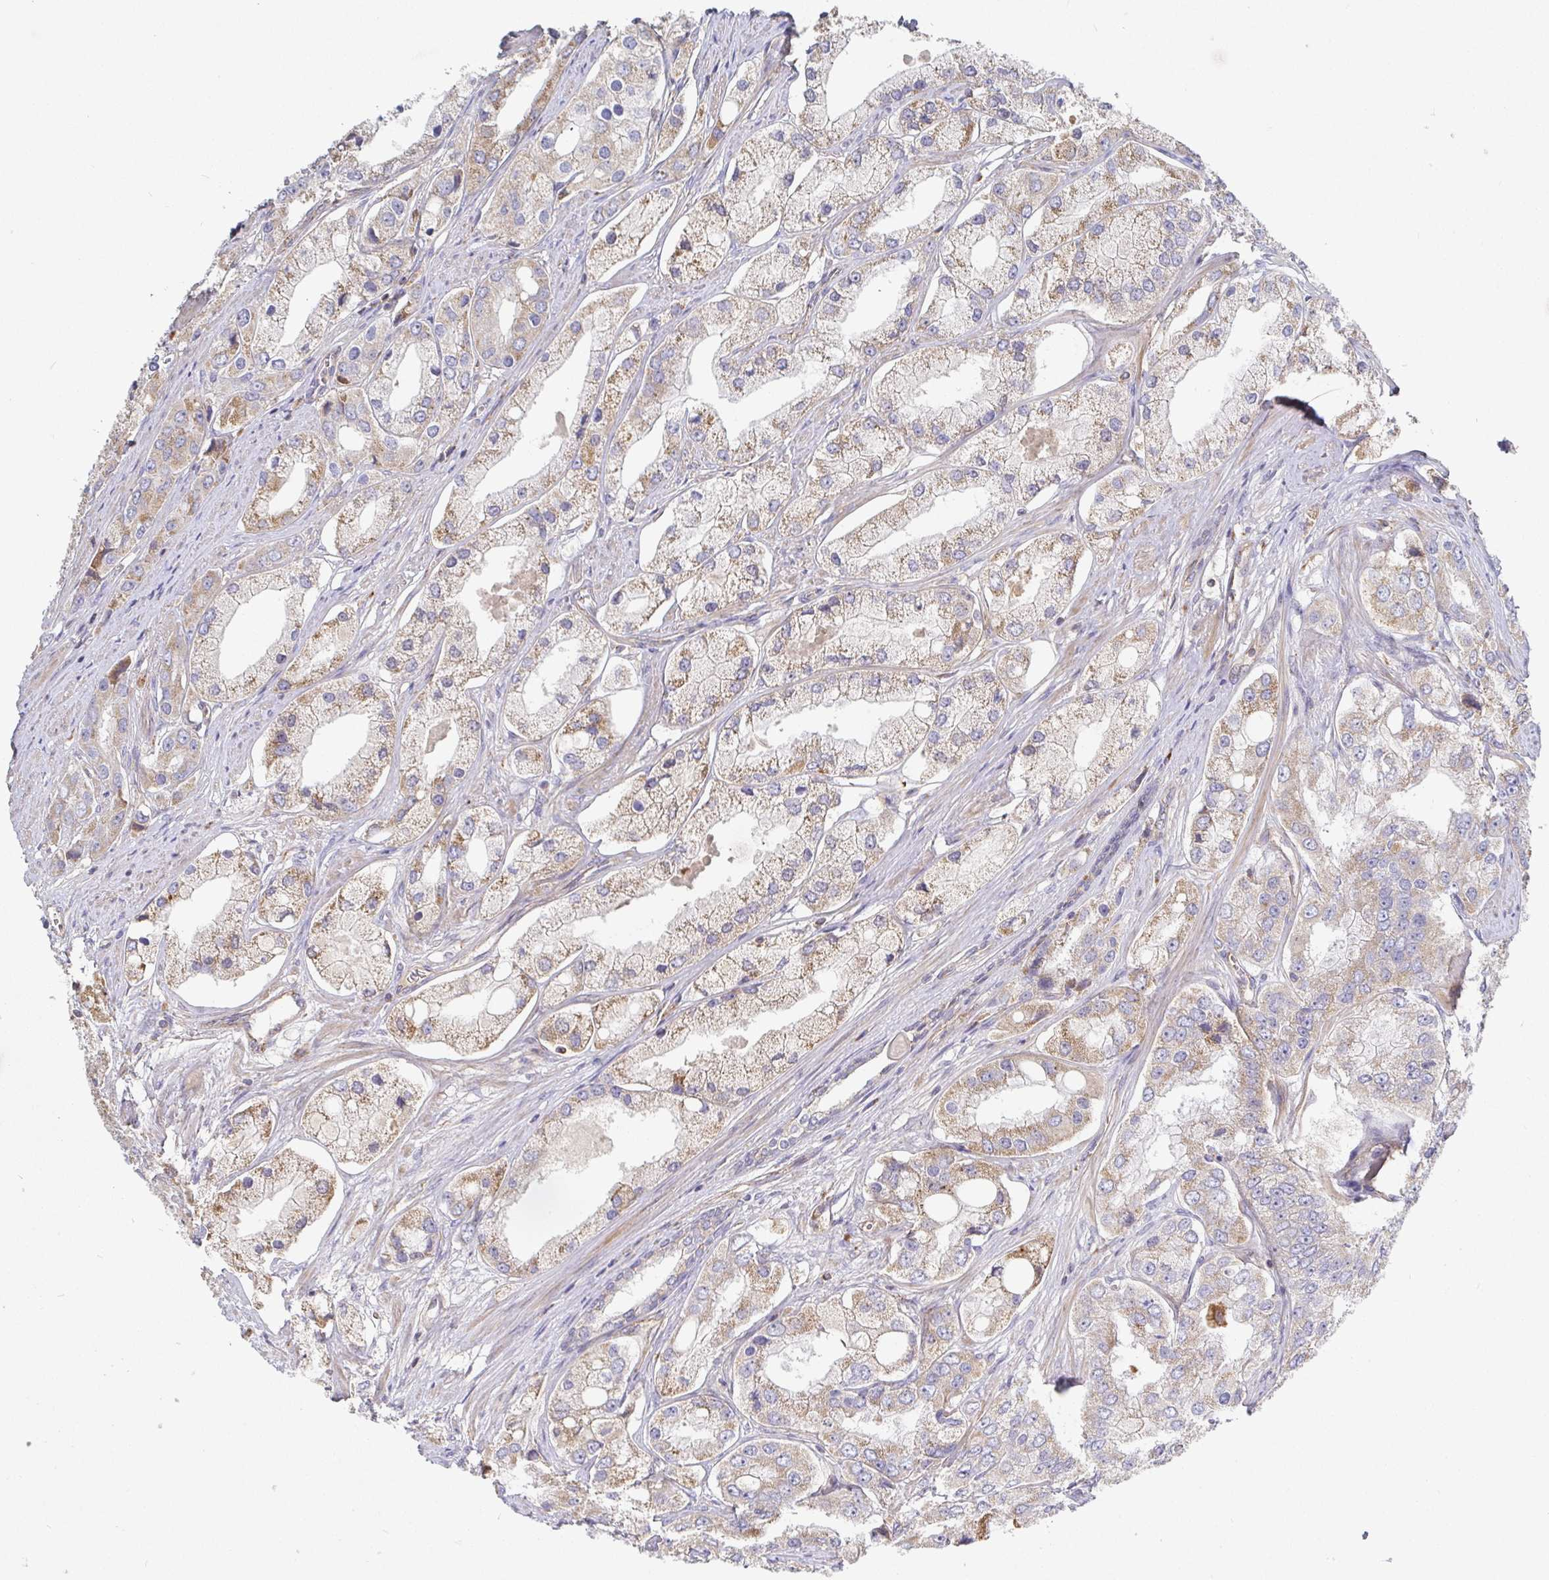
{"staining": {"intensity": "moderate", "quantity": "25%-75%", "location": "cytoplasmic/membranous"}, "tissue": "prostate cancer", "cell_type": "Tumor cells", "image_type": "cancer", "snomed": [{"axis": "morphology", "description": "Adenocarcinoma, Low grade"}, {"axis": "topography", "description": "Prostate"}], "caption": "Immunohistochemistry (IHC) photomicrograph of human prostate adenocarcinoma (low-grade) stained for a protein (brown), which displays medium levels of moderate cytoplasmic/membranous expression in about 25%-75% of tumor cells.", "gene": "IRAK2", "patient": {"sex": "male", "age": 69}}